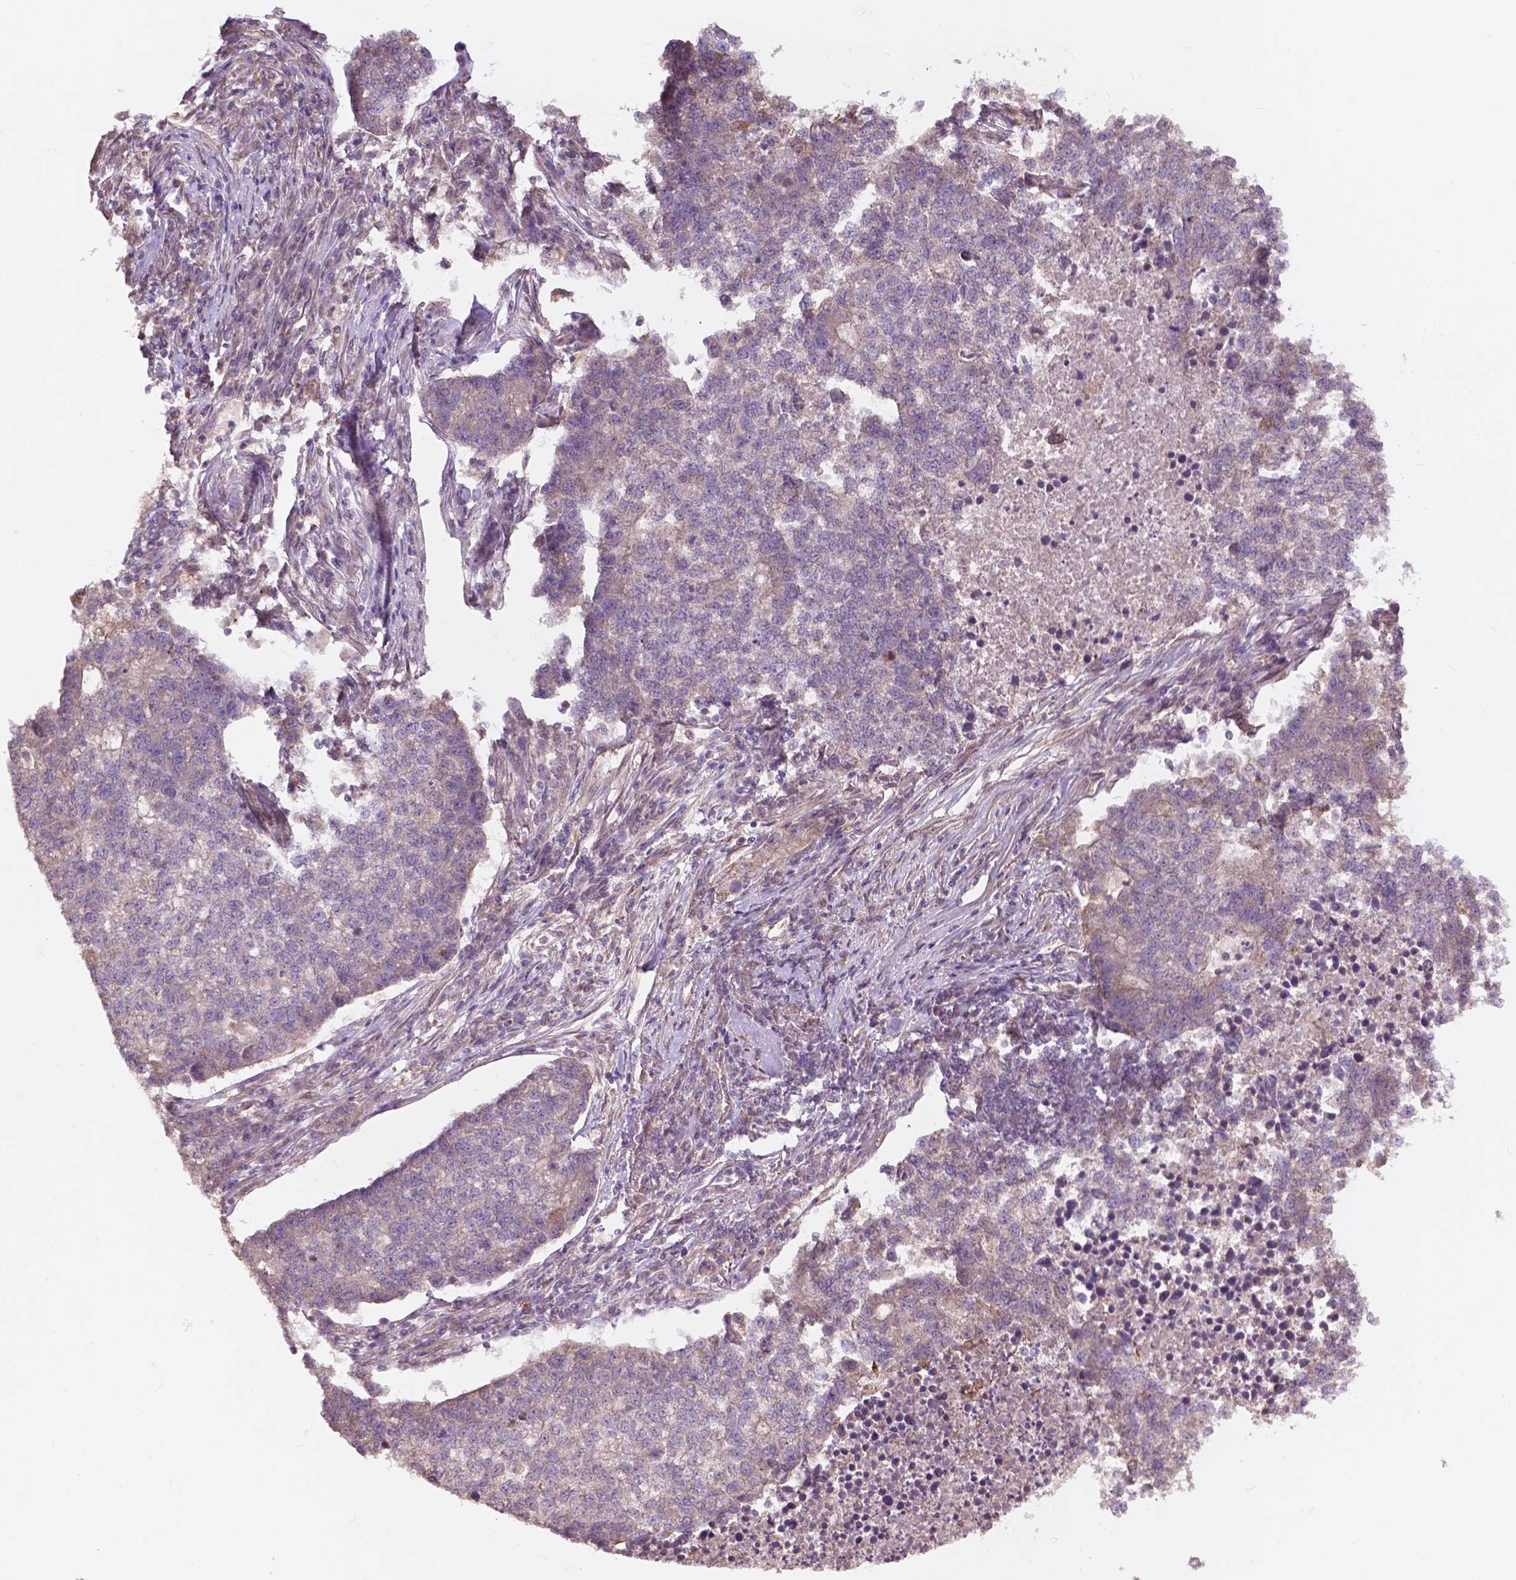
{"staining": {"intensity": "weak", "quantity": "<25%", "location": "cytoplasmic/membranous"}, "tissue": "lung cancer", "cell_type": "Tumor cells", "image_type": "cancer", "snomed": [{"axis": "morphology", "description": "Adenocarcinoma, NOS"}, {"axis": "topography", "description": "Lung"}], "caption": "High magnification brightfield microscopy of lung cancer (adenocarcinoma) stained with DAB (3,3'-diaminobenzidine) (brown) and counterstained with hematoxylin (blue): tumor cells show no significant positivity.", "gene": "CDC42BPA", "patient": {"sex": "male", "age": 57}}